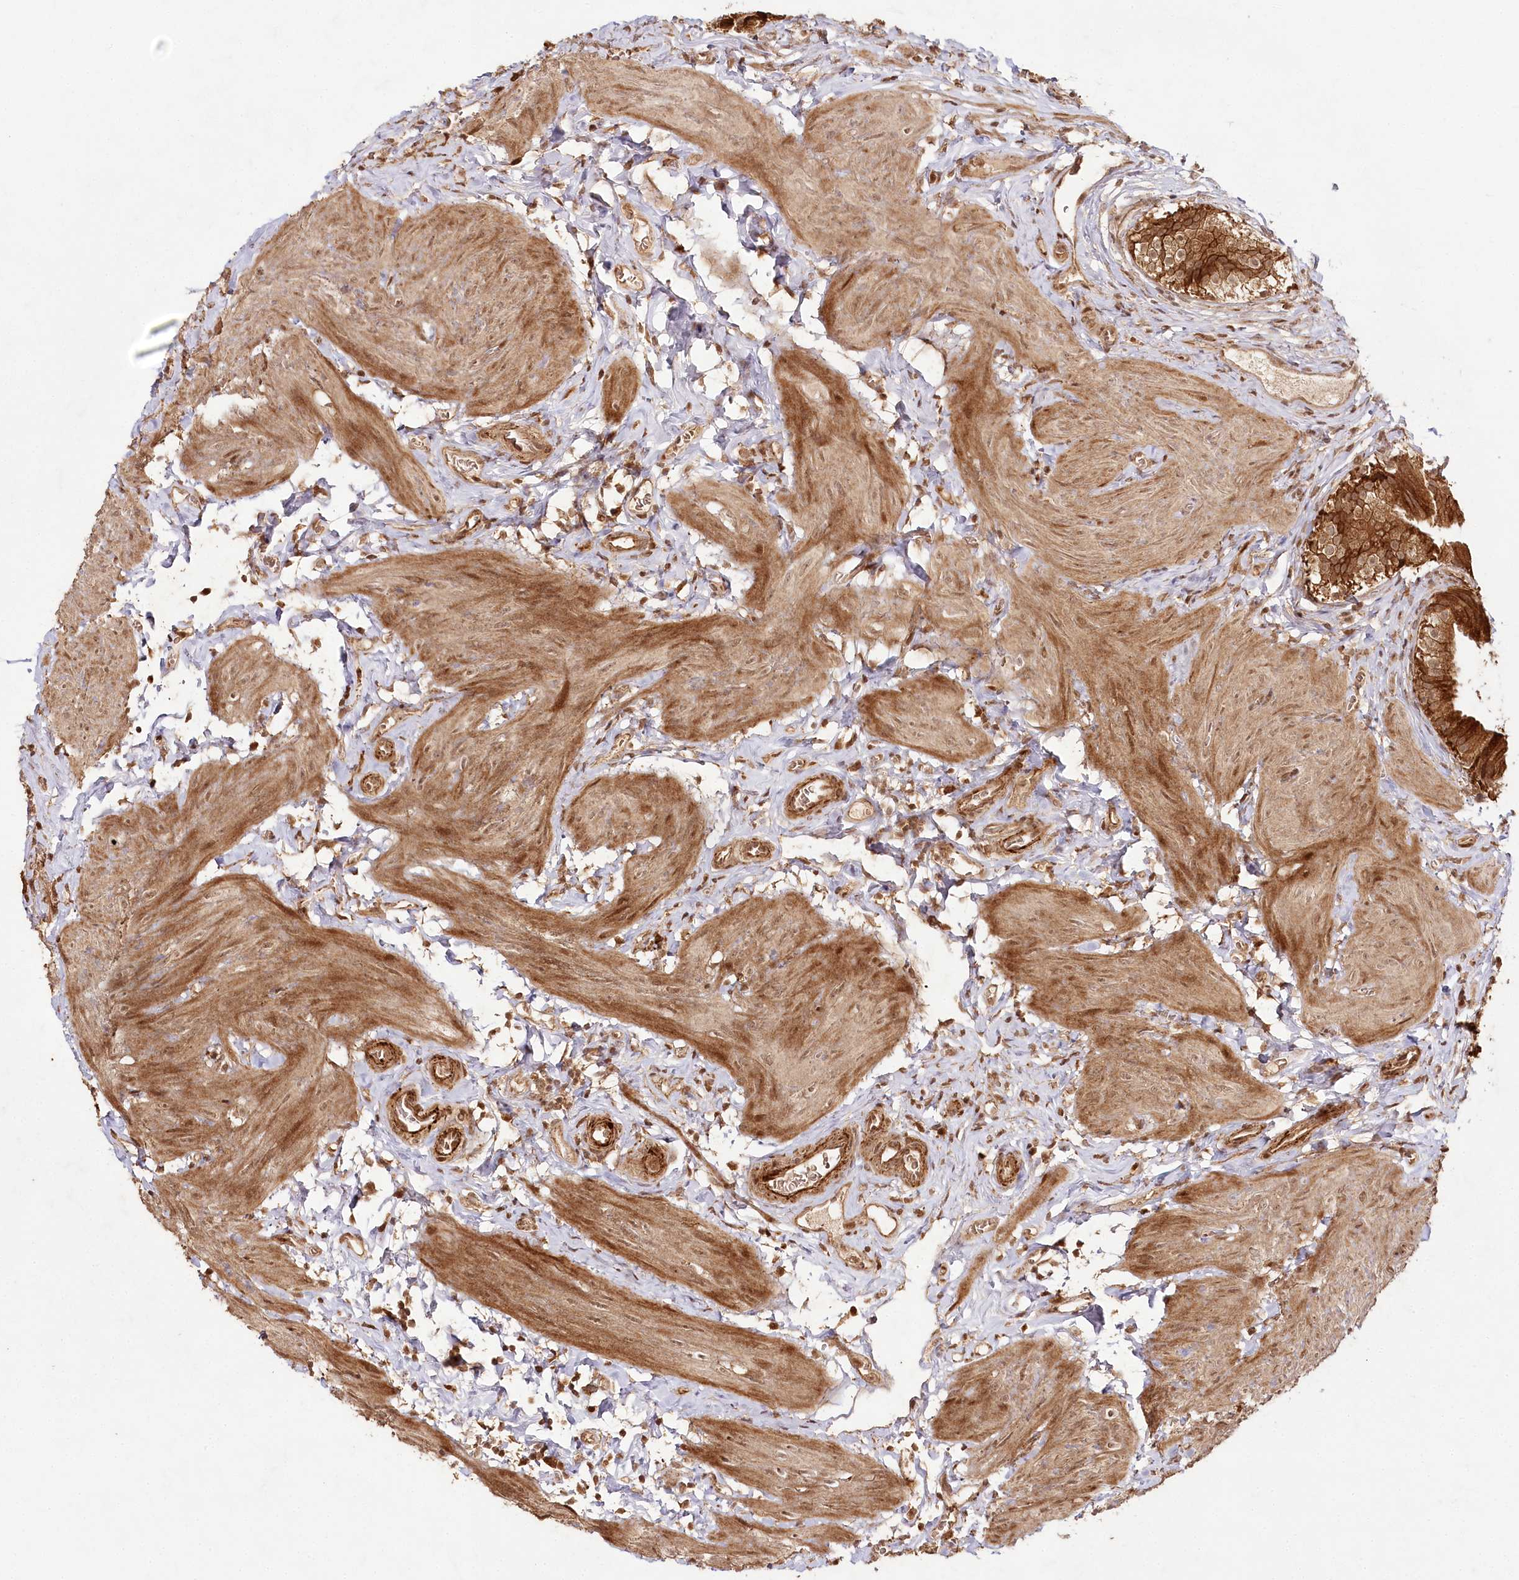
{"staining": {"intensity": "strong", "quantity": ">75%", "location": "cytoplasmic/membranous,nuclear"}, "tissue": "gallbladder", "cell_type": "Glandular cells", "image_type": "normal", "snomed": [{"axis": "morphology", "description": "Normal tissue, NOS"}, {"axis": "topography", "description": "Gallbladder"}], "caption": "A brown stain shows strong cytoplasmic/membranous,nuclear expression of a protein in glandular cells of benign gallbladder. (Stains: DAB (3,3'-diaminobenzidine) in brown, nuclei in blue, Microscopy: brightfield microscopy at high magnification).", "gene": "ULK2", "patient": {"sex": "female", "age": 47}}